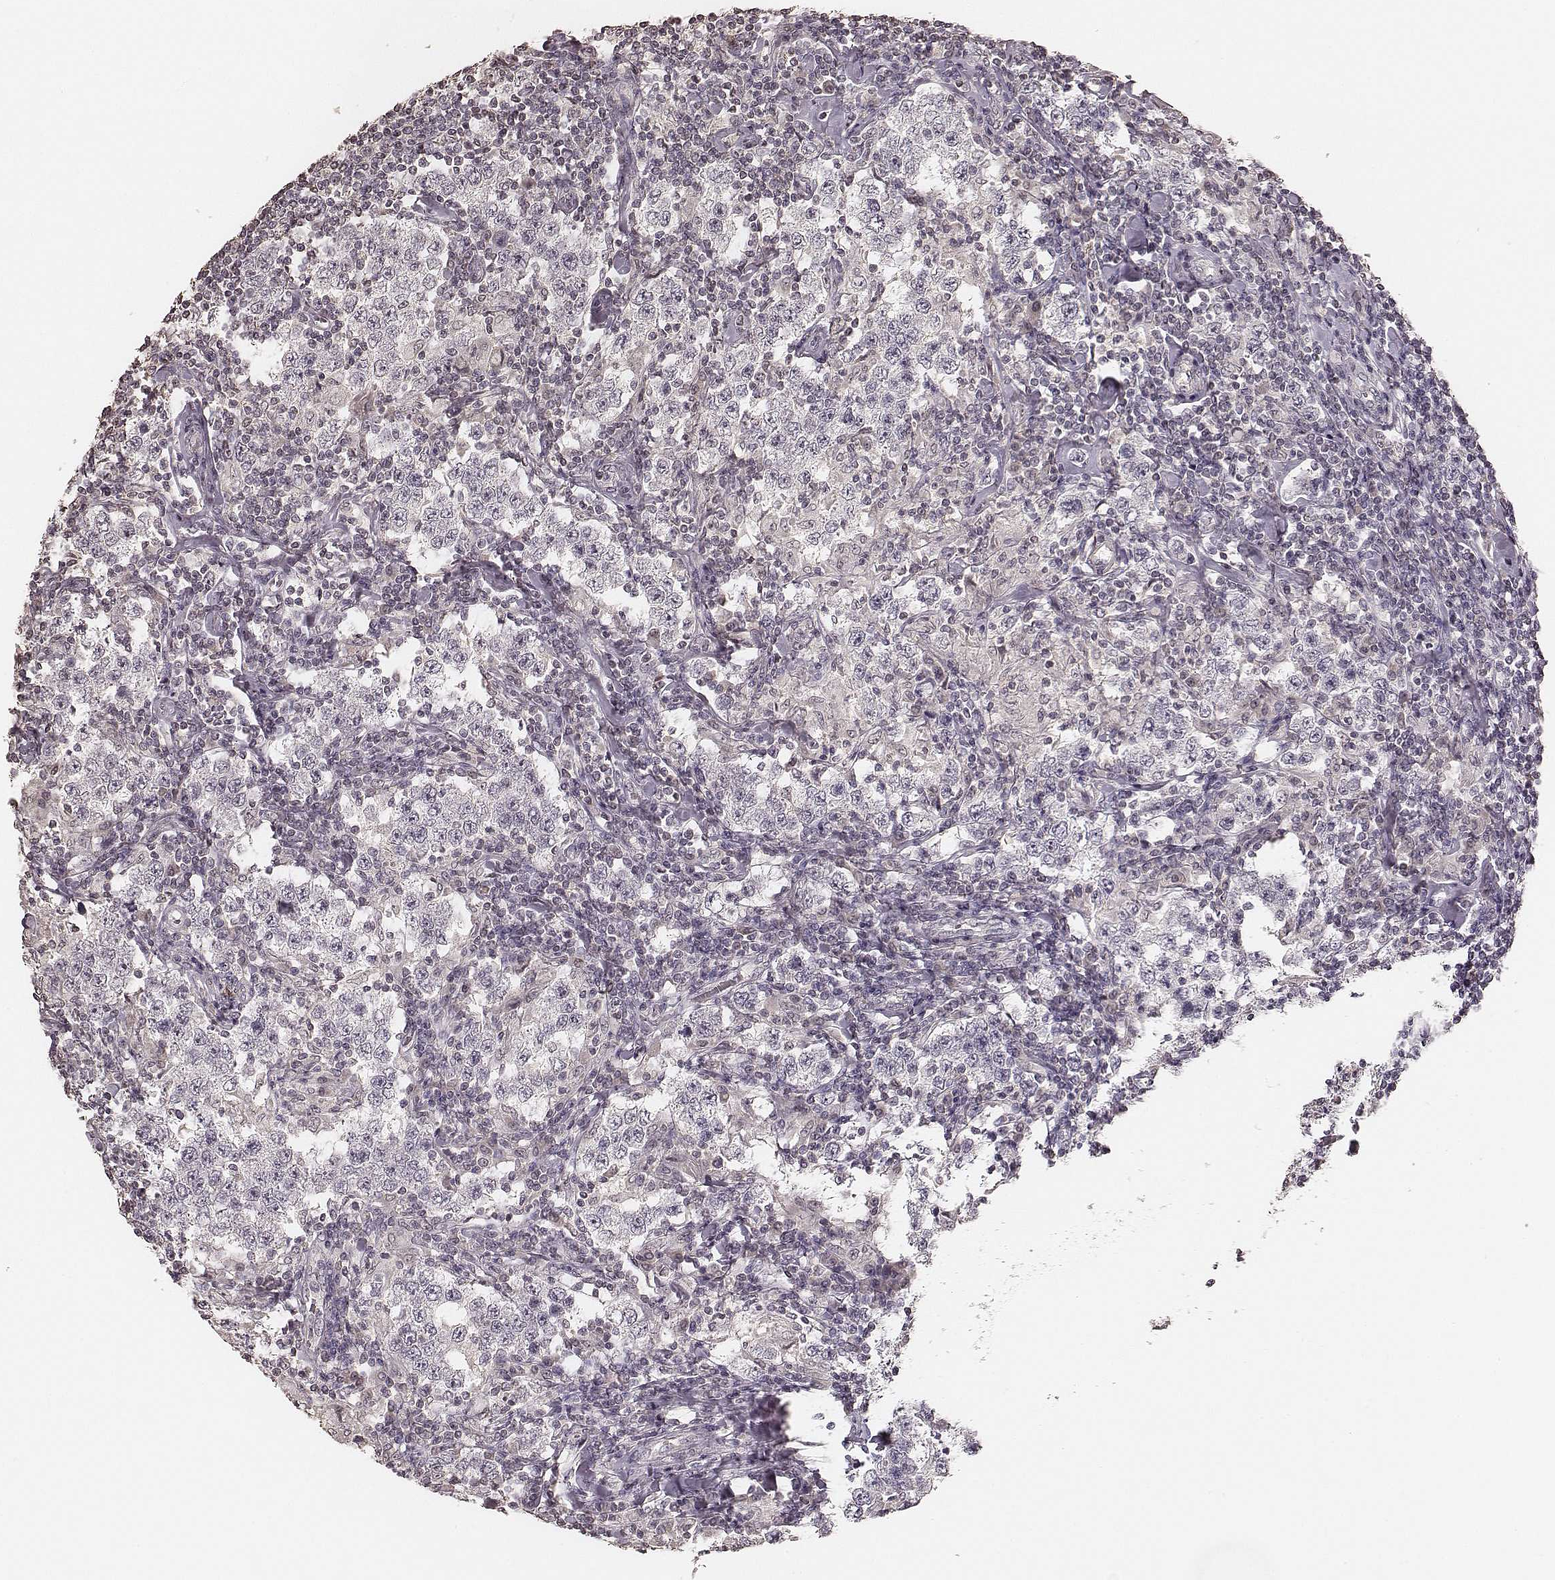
{"staining": {"intensity": "negative", "quantity": "none", "location": "none"}, "tissue": "testis cancer", "cell_type": "Tumor cells", "image_type": "cancer", "snomed": [{"axis": "morphology", "description": "Seminoma, NOS"}, {"axis": "morphology", "description": "Carcinoma, Embryonal, NOS"}, {"axis": "topography", "description": "Testis"}], "caption": "Immunohistochemistry (IHC) of testis cancer (embryonal carcinoma) shows no staining in tumor cells.", "gene": "LY6K", "patient": {"sex": "male", "age": 41}}